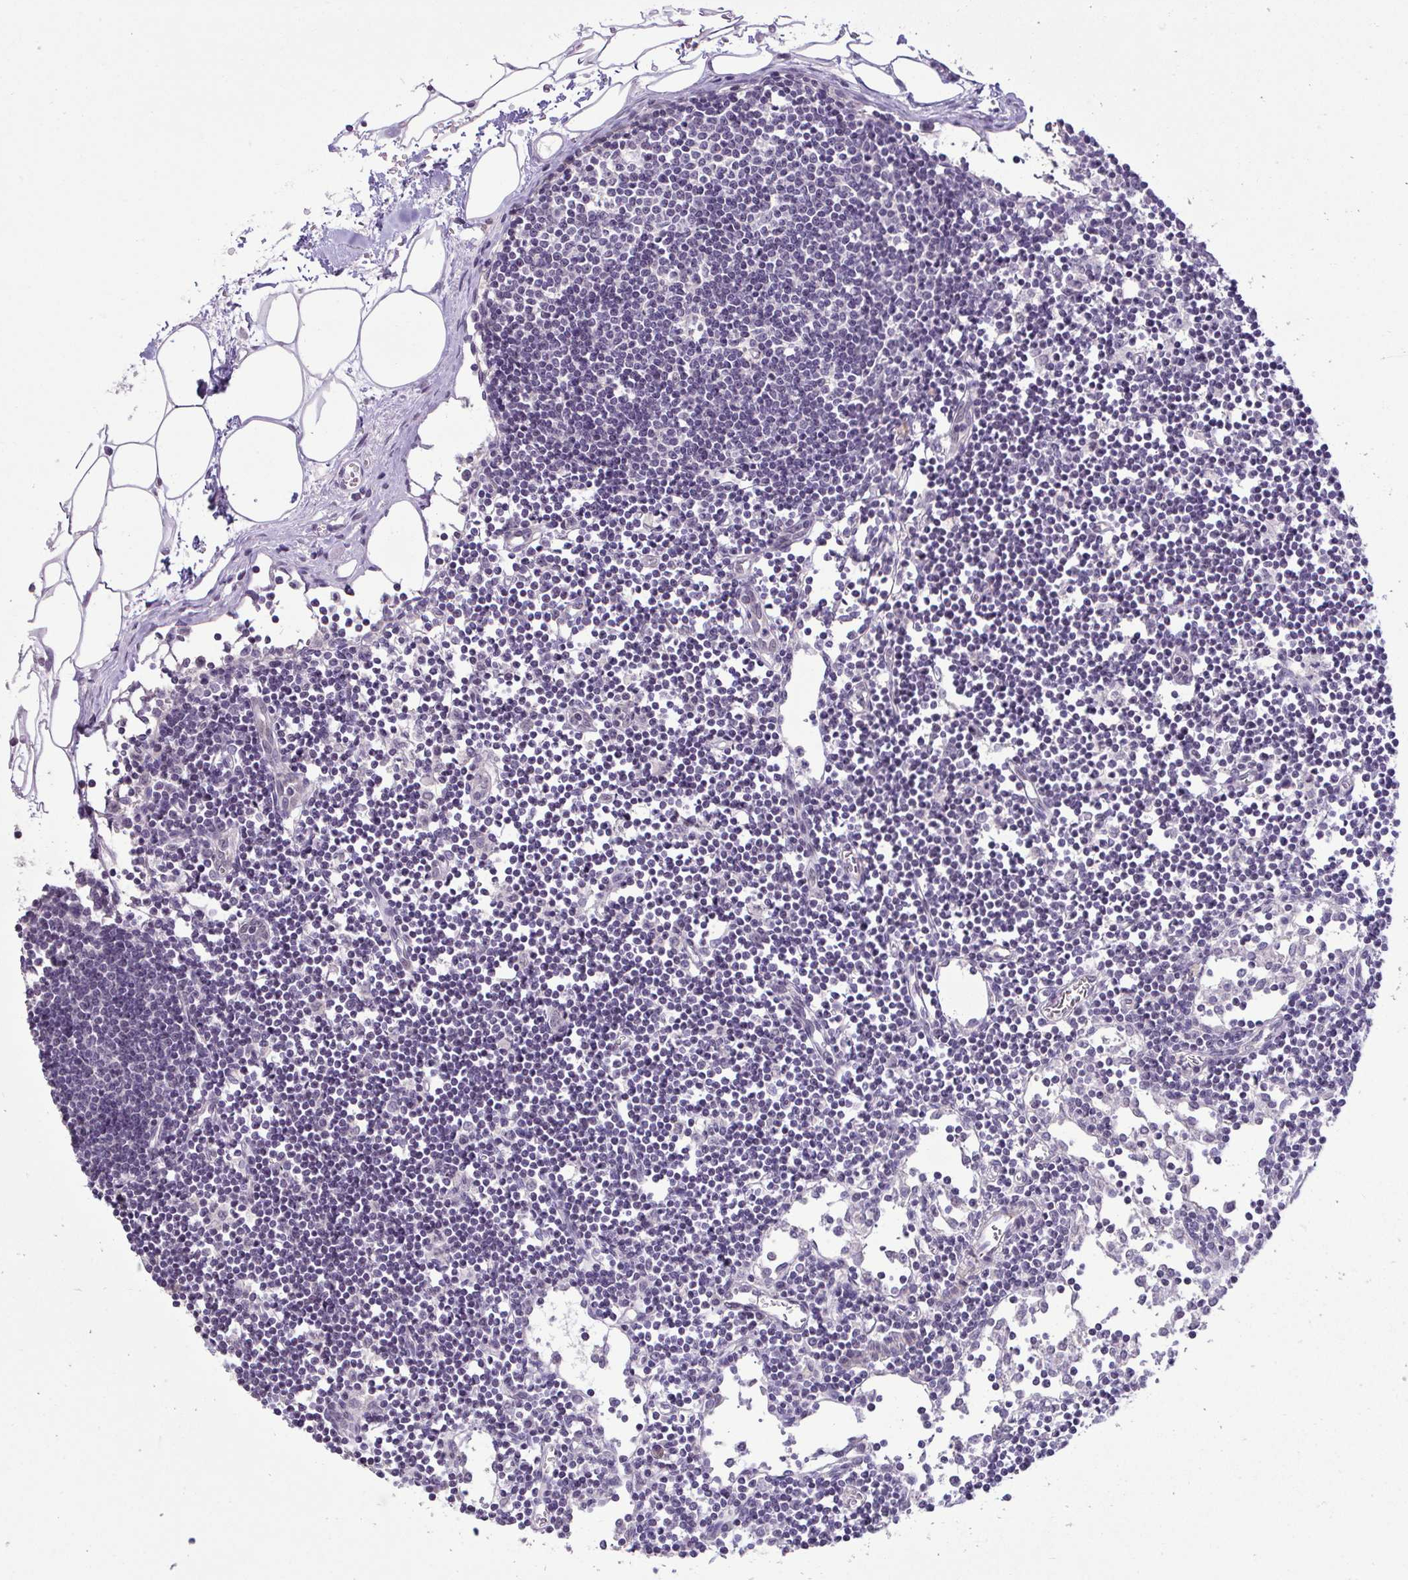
{"staining": {"intensity": "negative", "quantity": "none", "location": "none"}, "tissue": "lymph node", "cell_type": "Germinal center cells", "image_type": "normal", "snomed": [{"axis": "morphology", "description": "Normal tissue, NOS"}, {"axis": "topography", "description": "Lymph node"}], "caption": "Immunohistochemistry of benign lymph node exhibits no staining in germinal center cells.", "gene": "SLC30A3", "patient": {"sex": "female", "age": 65}}